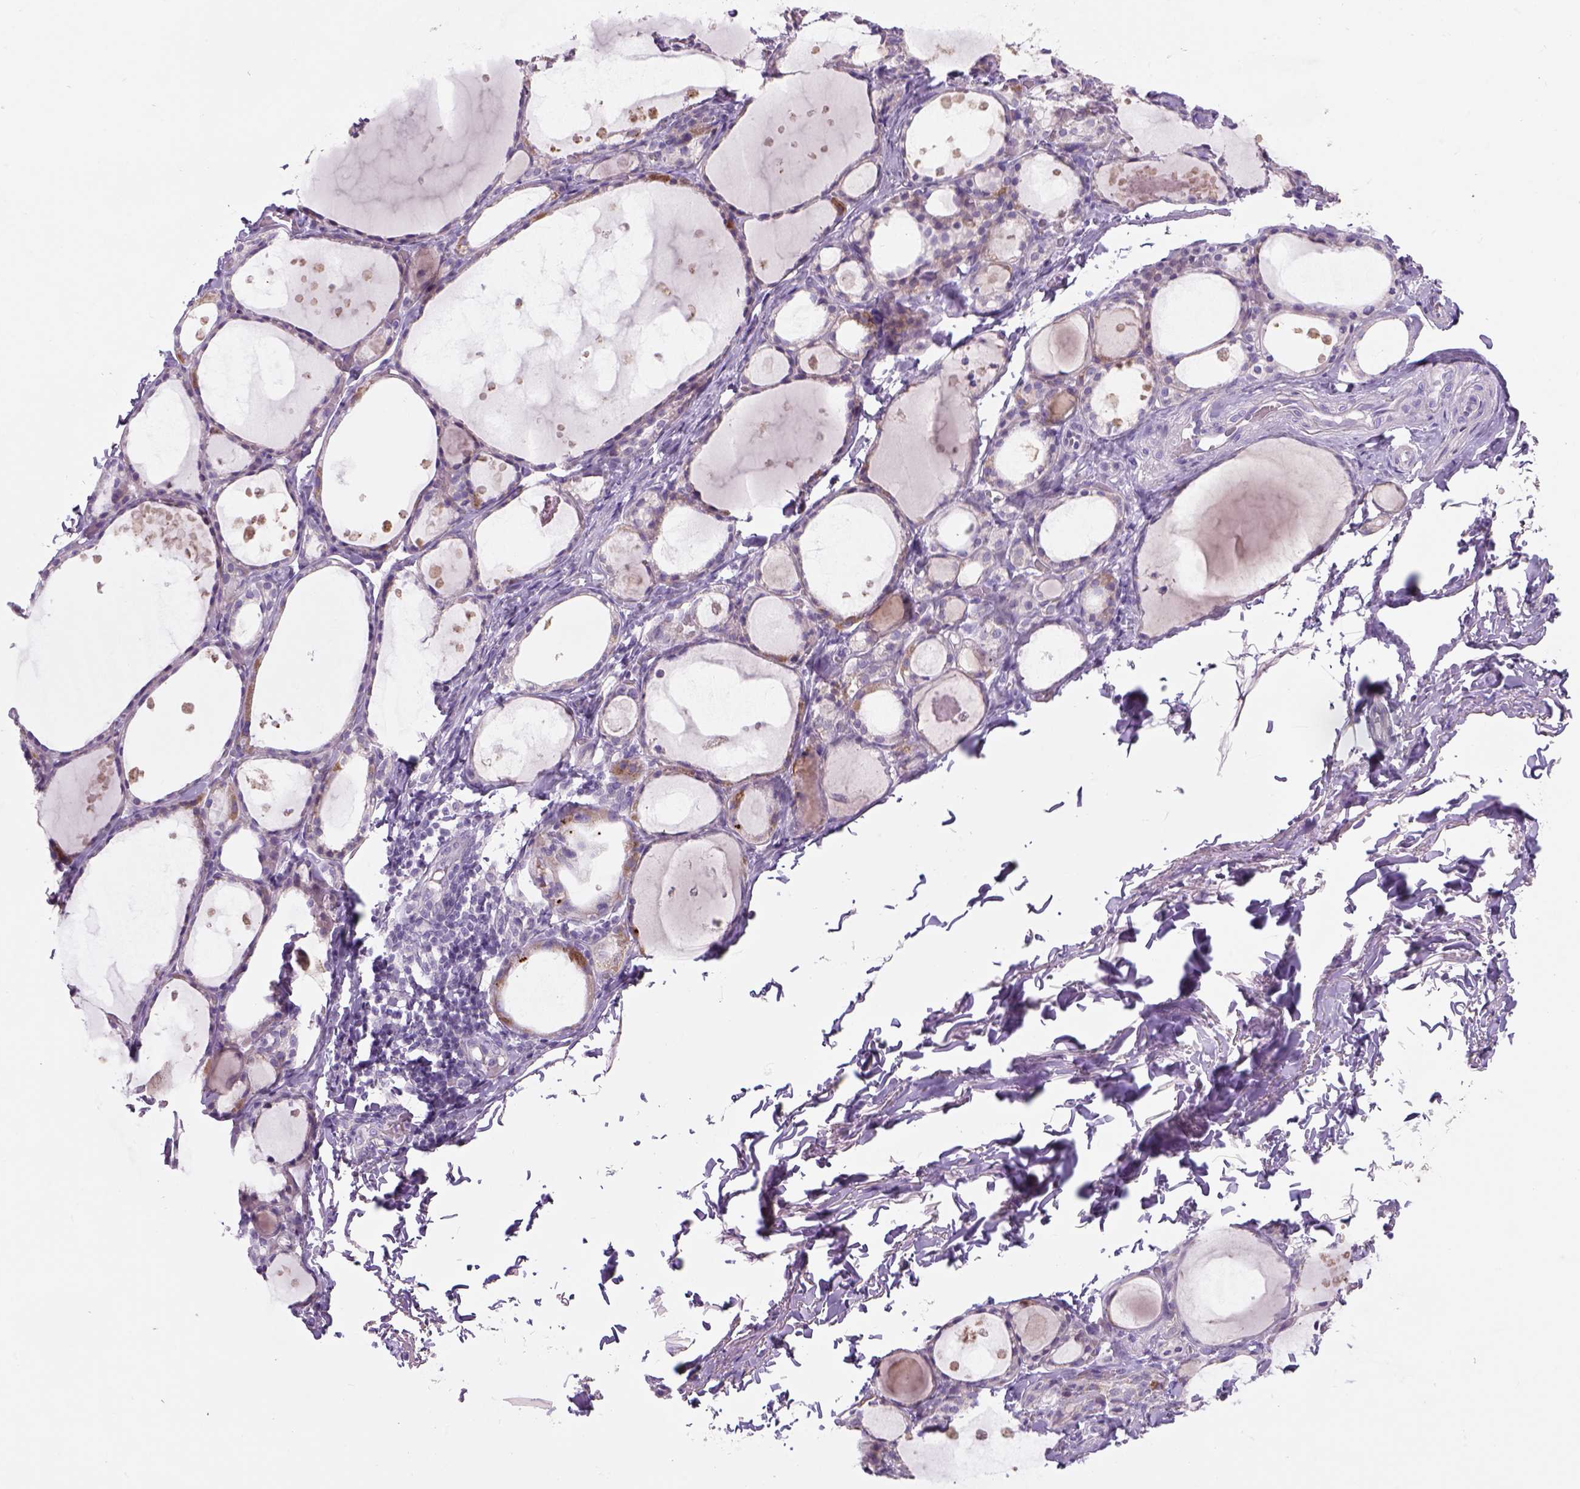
{"staining": {"intensity": "weak", "quantity": "25%-75%", "location": "cytoplasmic/membranous"}, "tissue": "thyroid gland", "cell_type": "Glandular cells", "image_type": "normal", "snomed": [{"axis": "morphology", "description": "Normal tissue, NOS"}, {"axis": "topography", "description": "Thyroid gland"}], "caption": "Brown immunohistochemical staining in unremarkable human thyroid gland shows weak cytoplasmic/membranous staining in approximately 25%-75% of glandular cells.", "gene": "ADGRV1", "patient": {"sex": "male", "age": 68}}